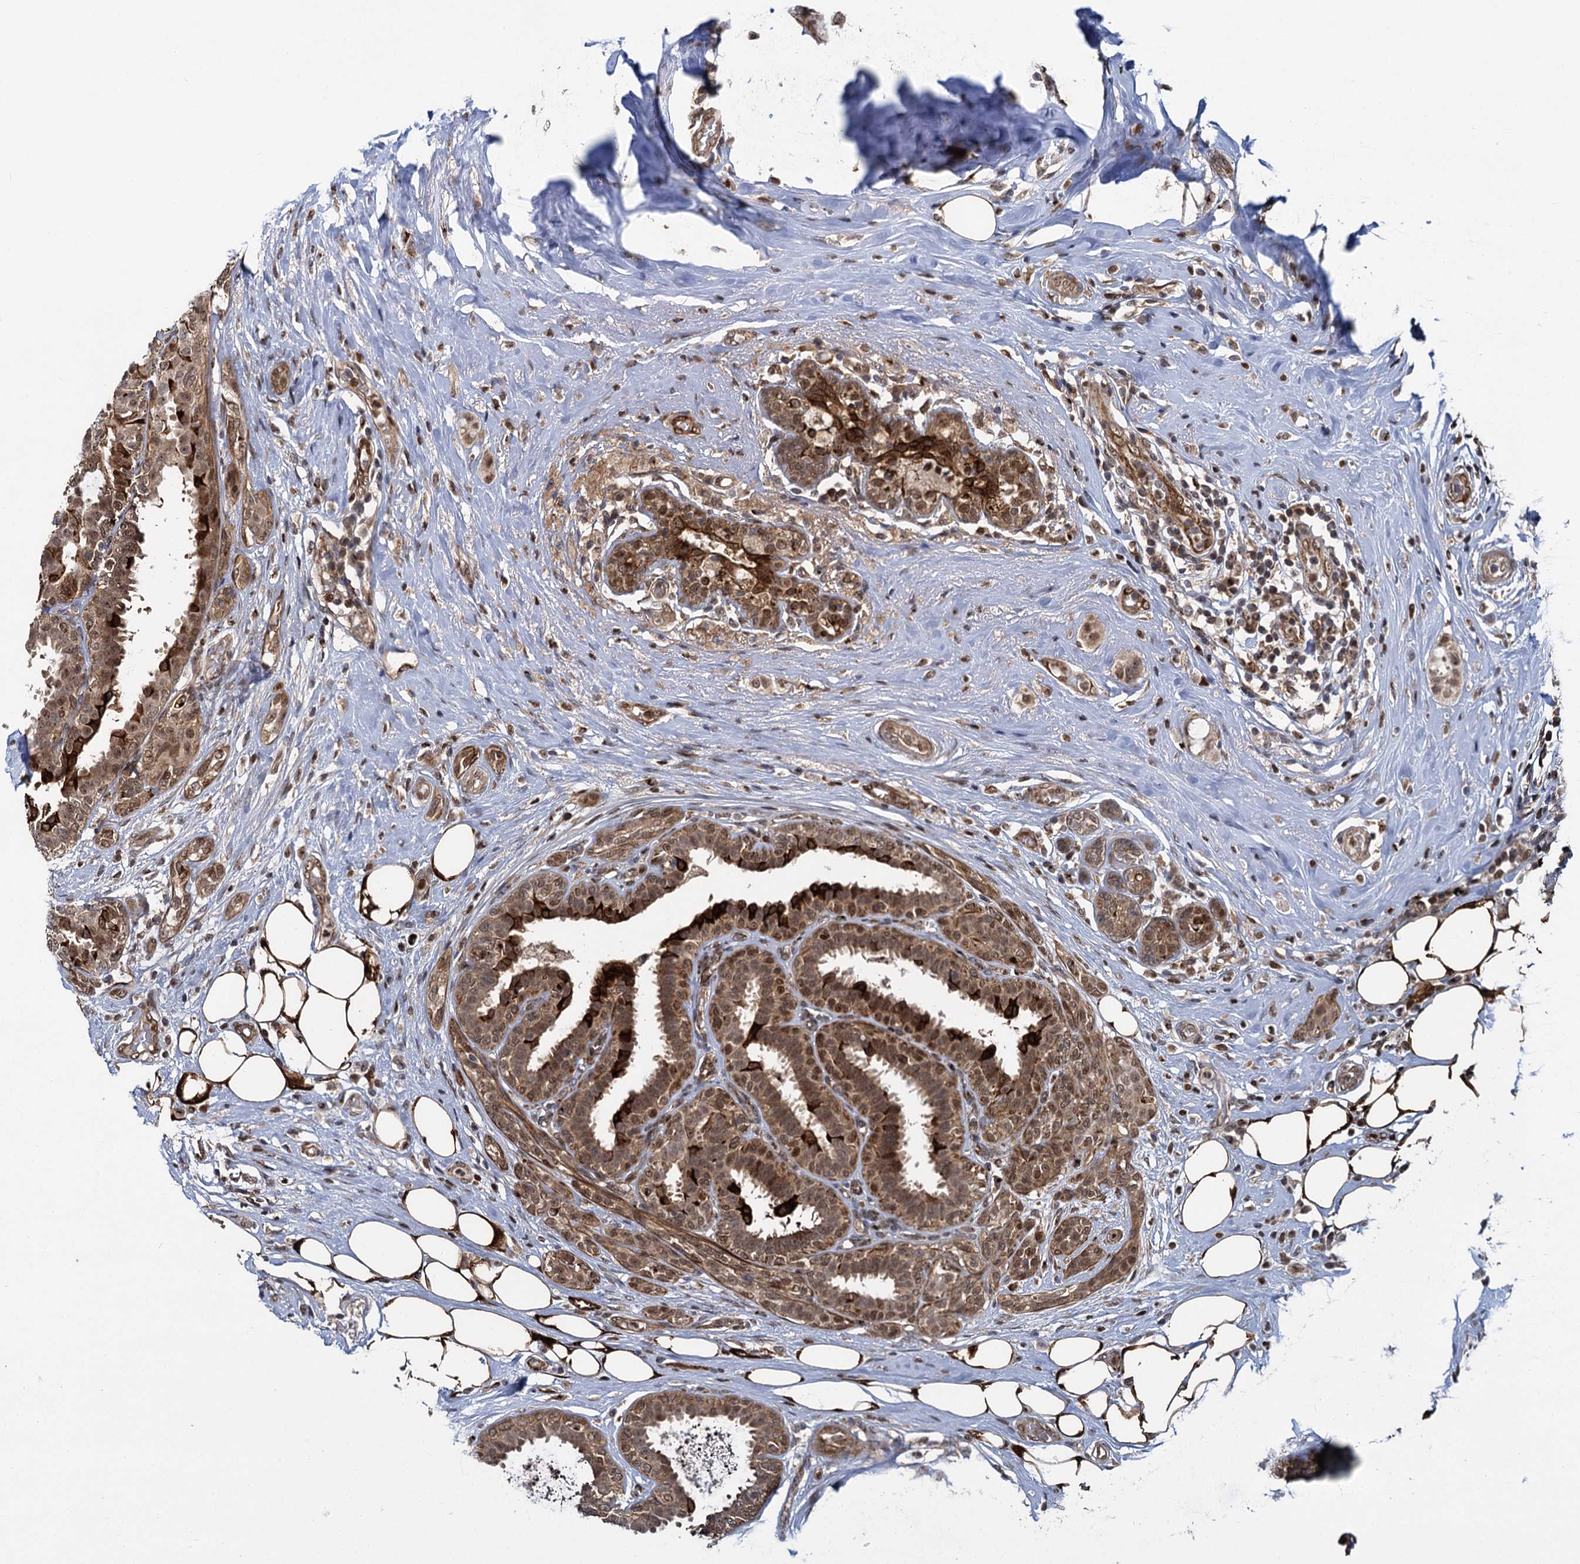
{"staining": {"intensity": "moderate", "quantity": ">75%", "location": "cytoplasmic/membranous,nuclear"}, "tissue": "breast cancer", "cell_type": "Tumor cells", "image_type": "cancer", "snomed": [{"axis": "morphology", "description": "Lobular carcinoma"}, {"axis": "topography", "description": "Breast"}], "caption": "Human breast cancer (lobular carcinoma) stained for a protein (brown) reveals moderate cytoplasmic/membranous and nuclear positive staining in approximately >75% of tumor cells.", "gene": "GAL3ST4", "patient": {"sex": "female", "age": 51}}